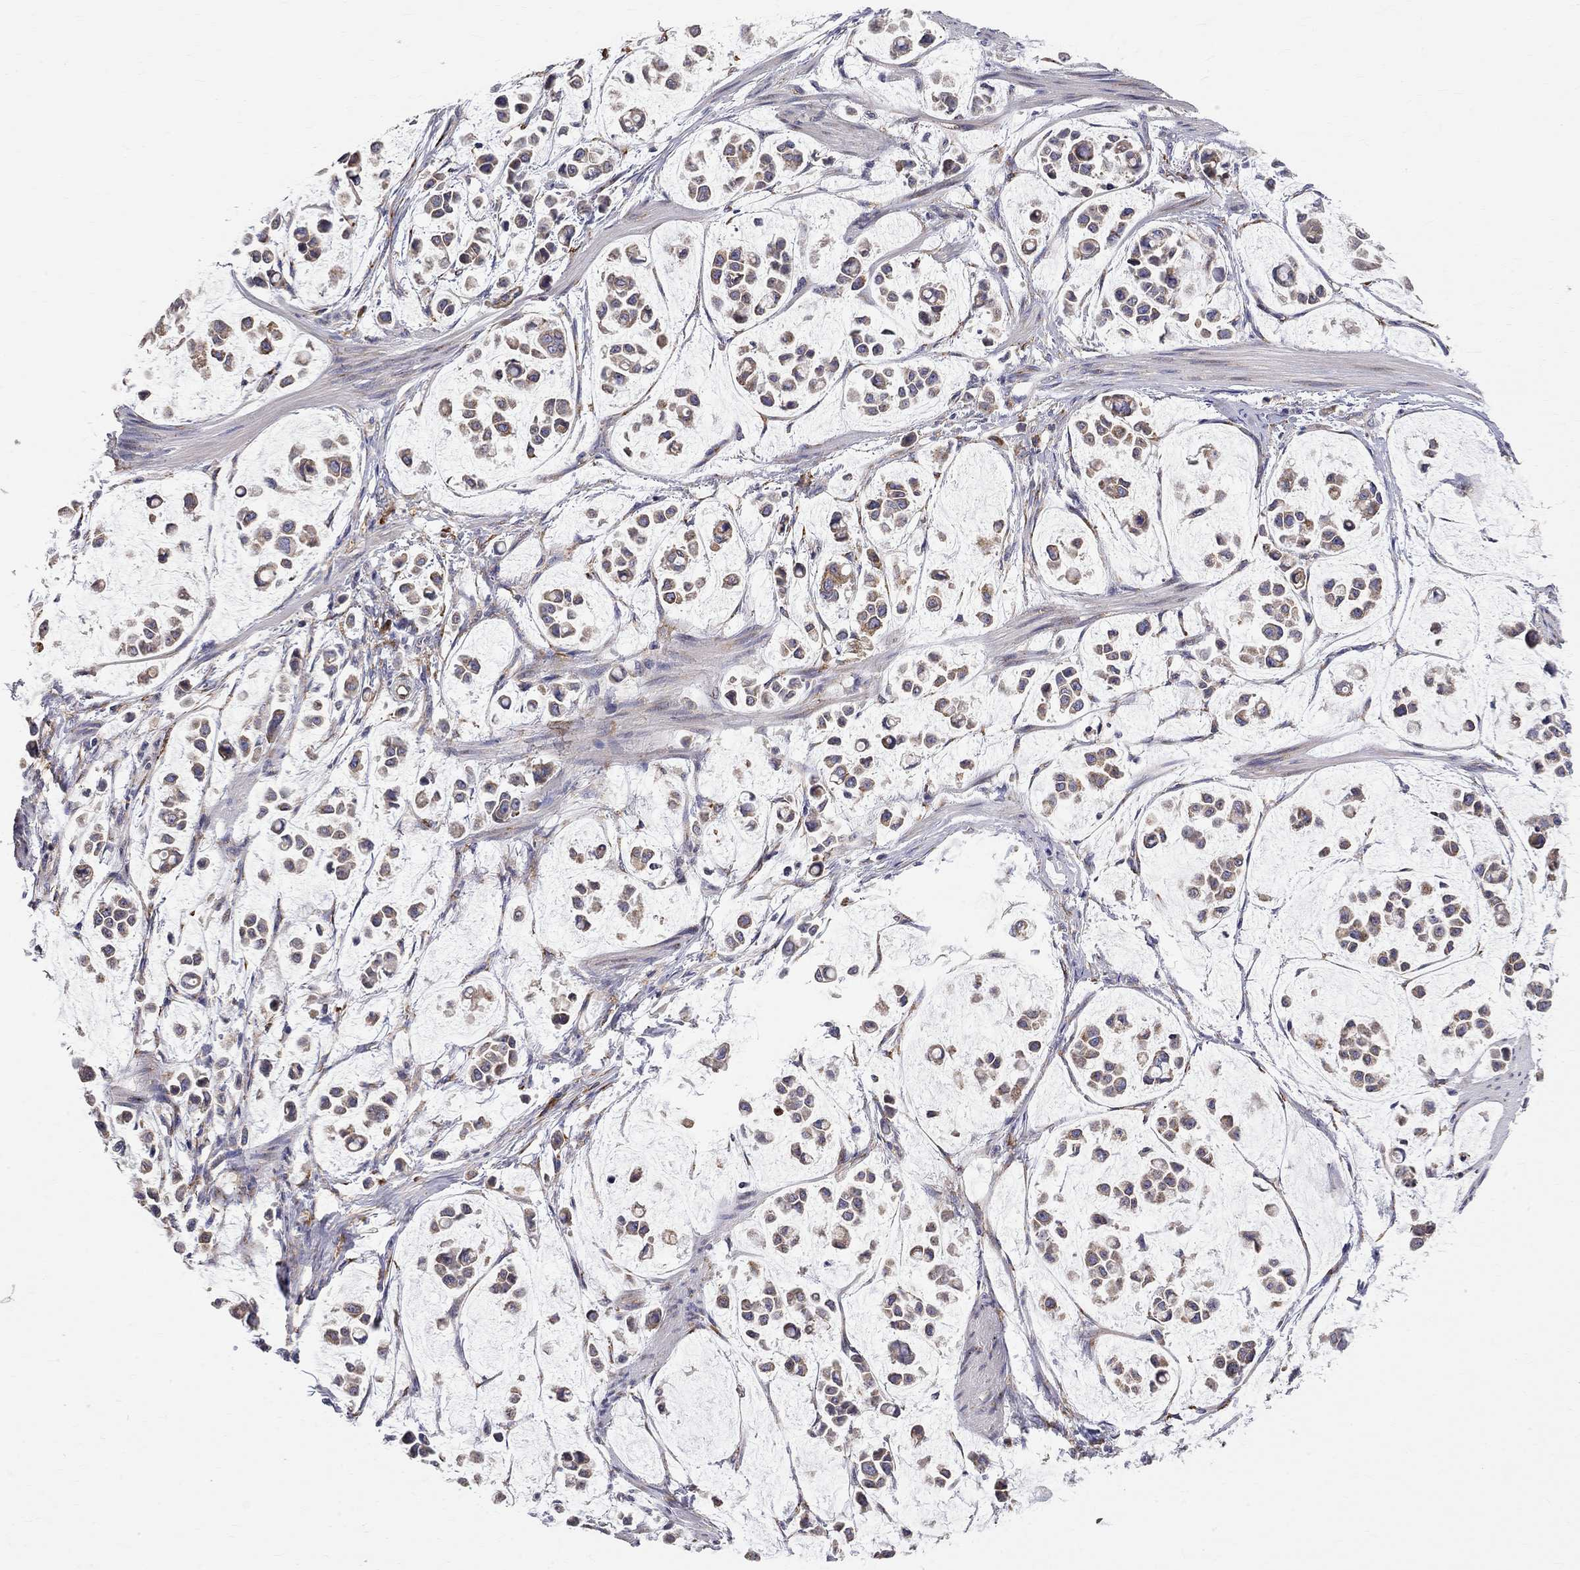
{"staining": {"intensity": "weak", "quantity": "<25%", "location": "cytoplasmic/membranous"}, "tissue": "stomach cancer", "cell_type": "Tumor cells", "image_type": "cancer", "snomed": [{"axis": "morphology", "description": "Adenocarcinoma, NOS"}, {"axis": "topography", "description": "Stomach"}], "caption": "DAB (3,3'-diaminobenzidine) immunohistochemical staining of stomach cancer displays no significant positivity in tumor cells.", "gene": "CASTOR1", "patient": {"sex": "male", "age": 82}}